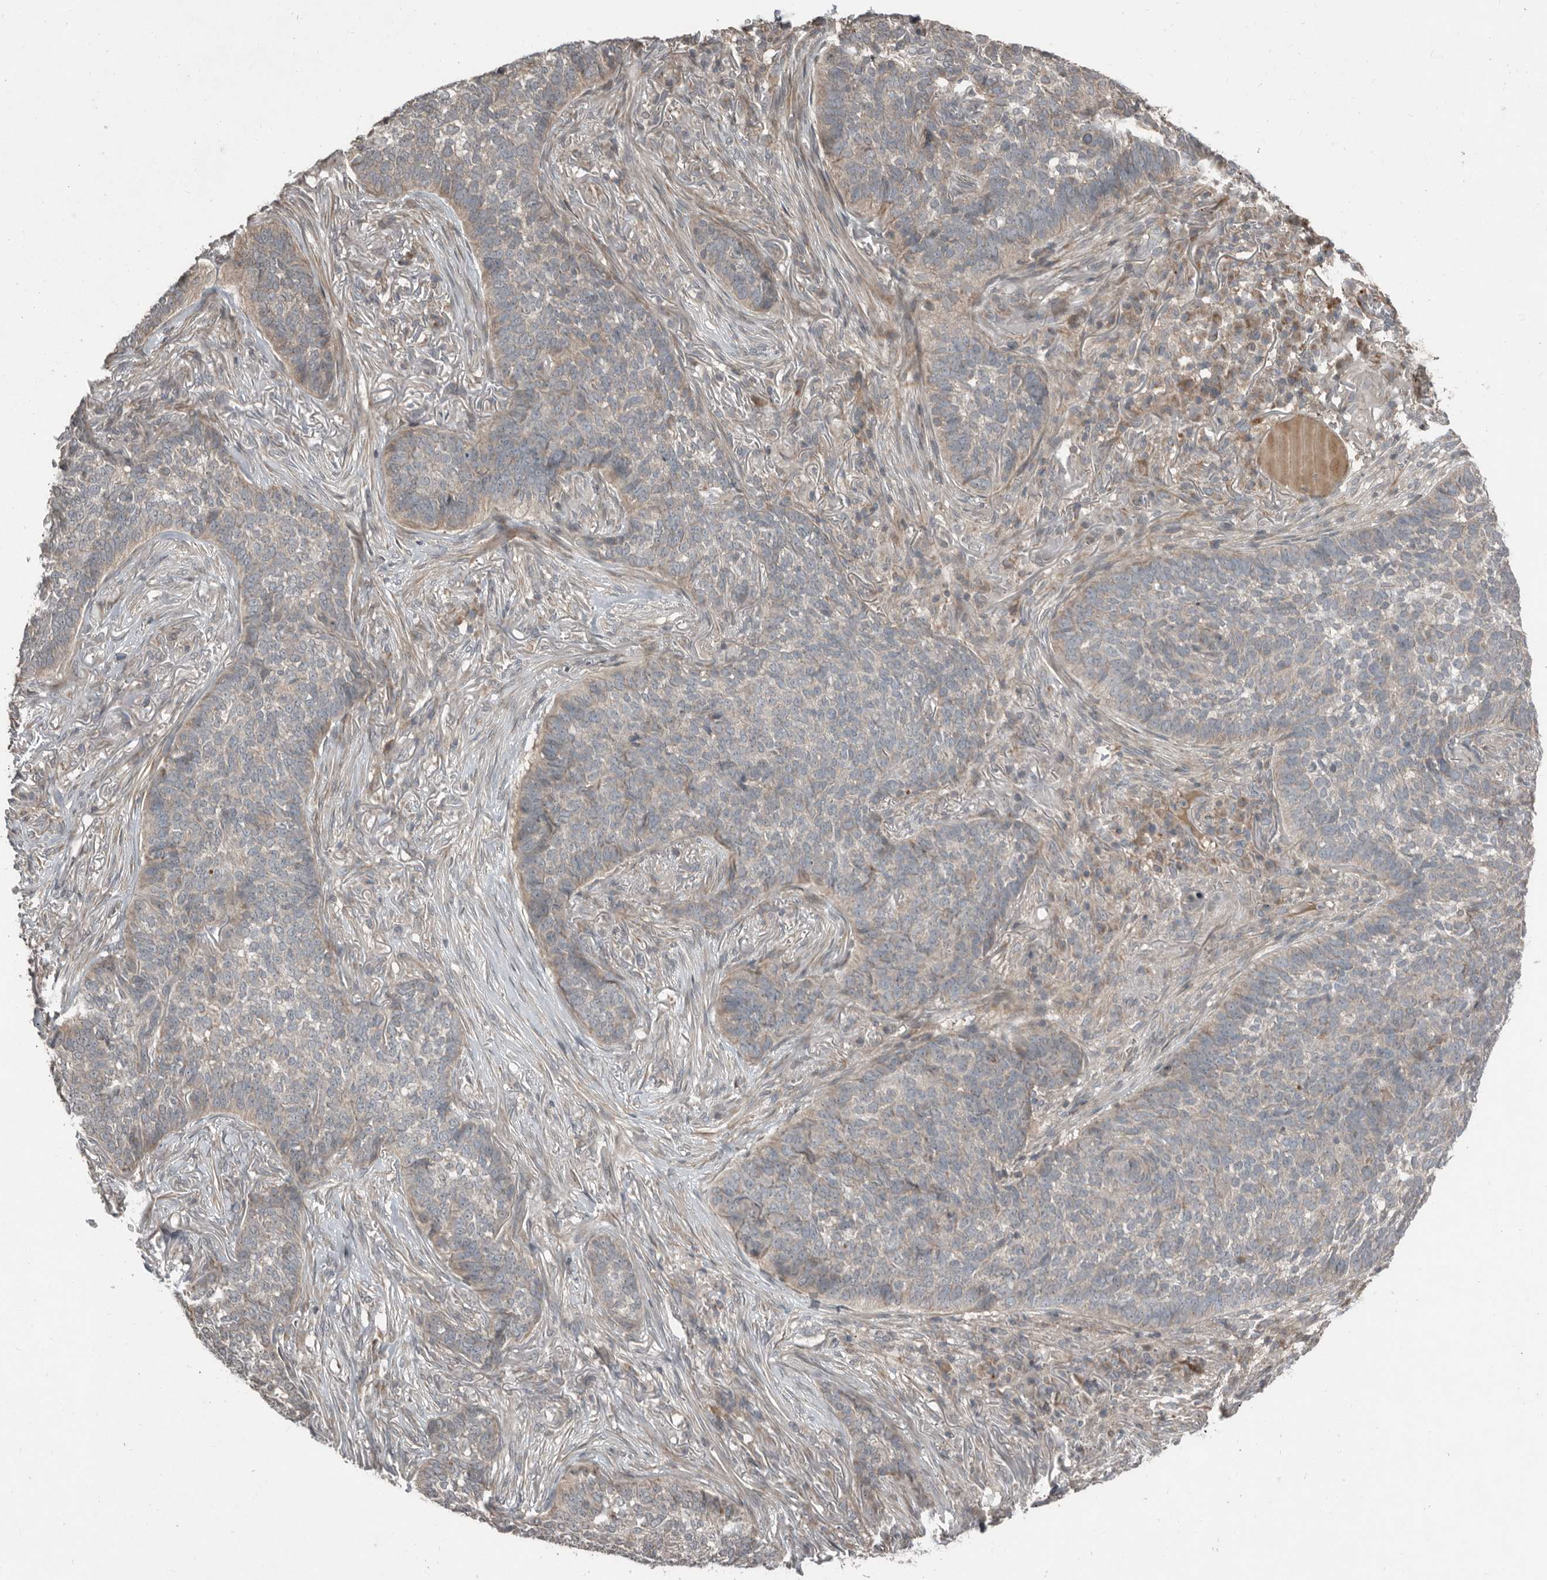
{"staining": {"intensity": "weak", "quantity": "<25%", "location": "cytoplasmic/membranous"}, "tissue": "skin cancer", "cell_type": "Tumor cells", "image_type": "cancer", "snomed": [{"axis": "morphology", "description": "Basal cell carcinoma"}, {"axis": "topography", "description": "Skin"}], "caption": "Skin basal cell carcinoma stained for a protein using IHC displays no positivity tumor cells.", "gene": "SLC6A7", "patient": {"sex": "male", "age": 85}}